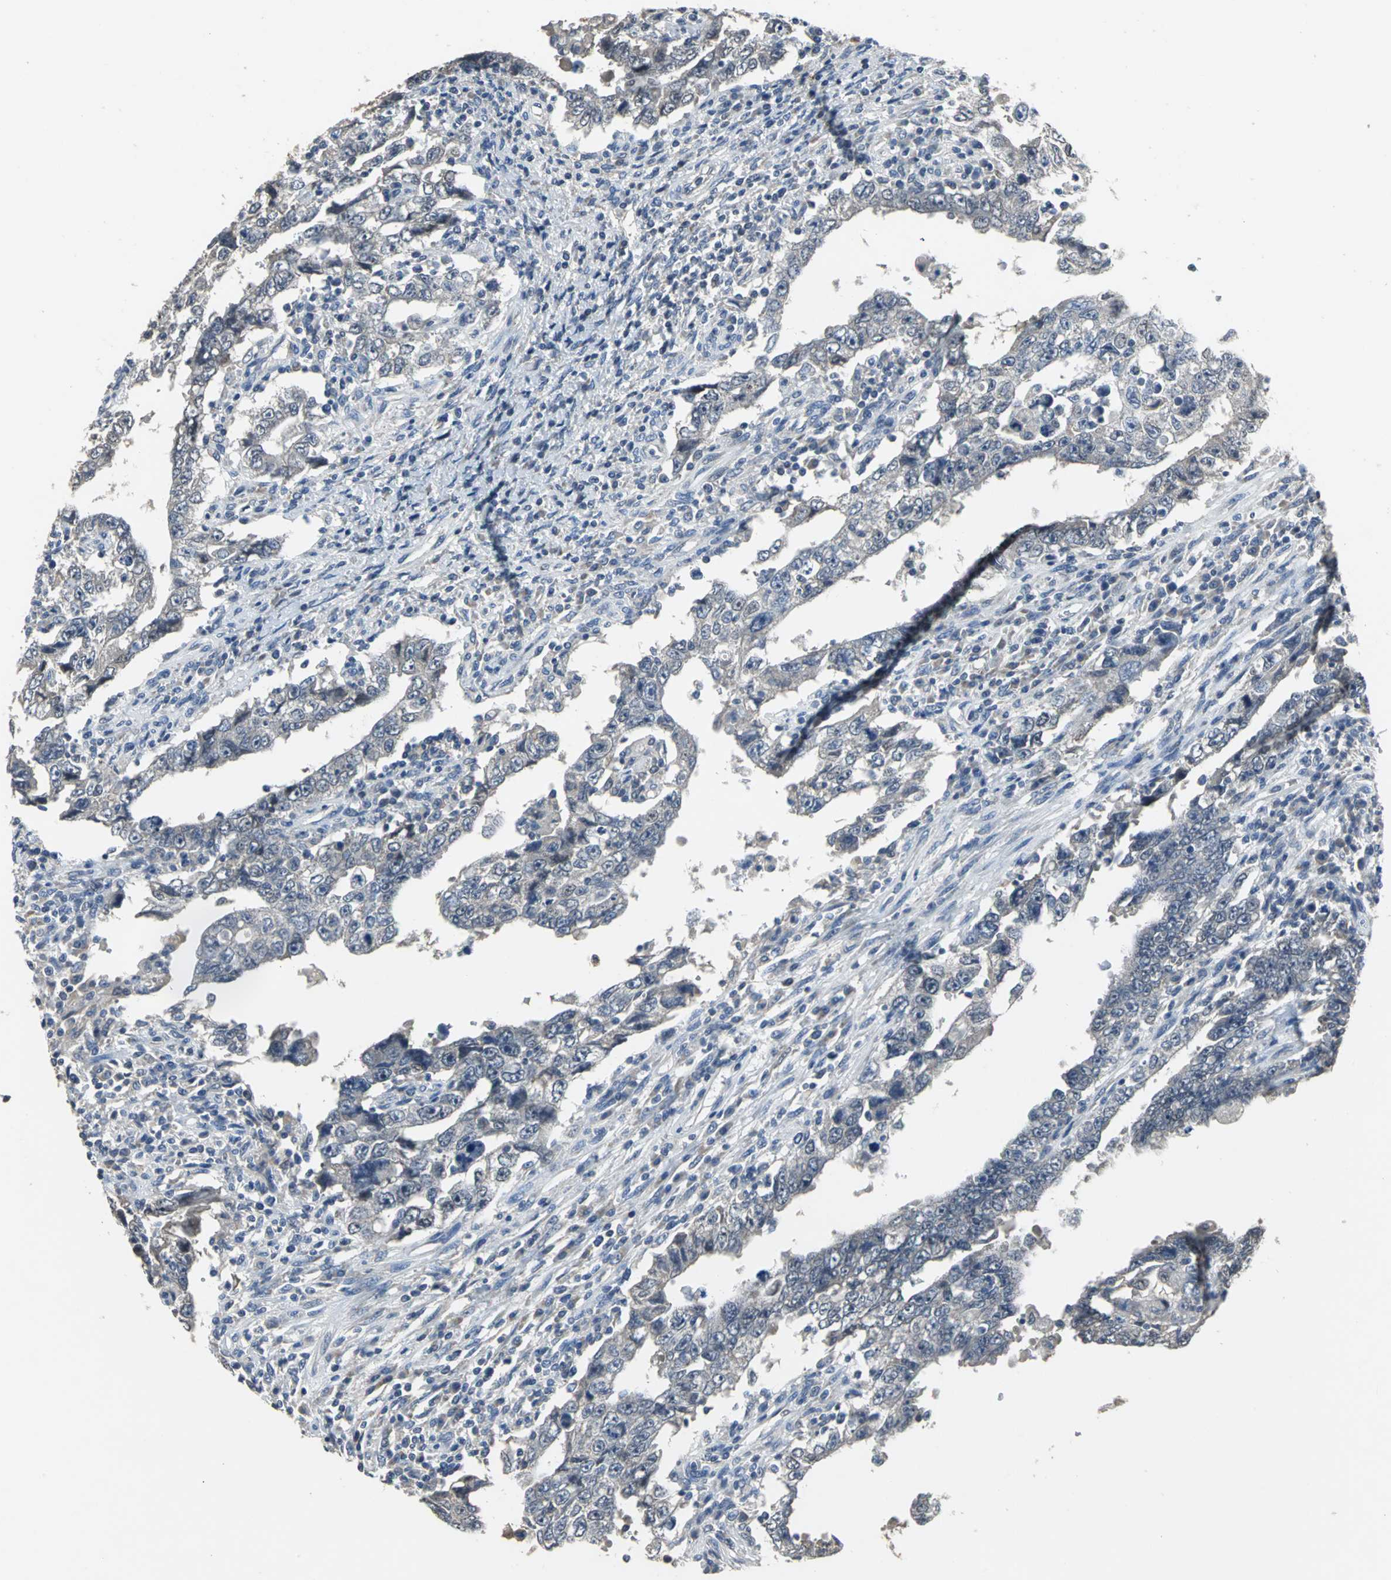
{"staining": {"intensity": "weak", "quantity": "<25%", "location": "cytoplasmic/membranous"}, "tissue": "testis cancer", "cell_type": "Tumor cells", "image_type": "cancer", "snomed": [{"axis": "morphology", "description": "Carcinoma, Embryonal, NOS"}, {"axis": "topography", "description": "Testis"}], "caption": "DAB (3,3'-diaminobenzidine) immunohistochemical staining of embryonal carcinoma (testis) exhibits no significant positivity in tumor cells.", "gene": "JADE3", "patient": {"sex": "male", "age": 26}}